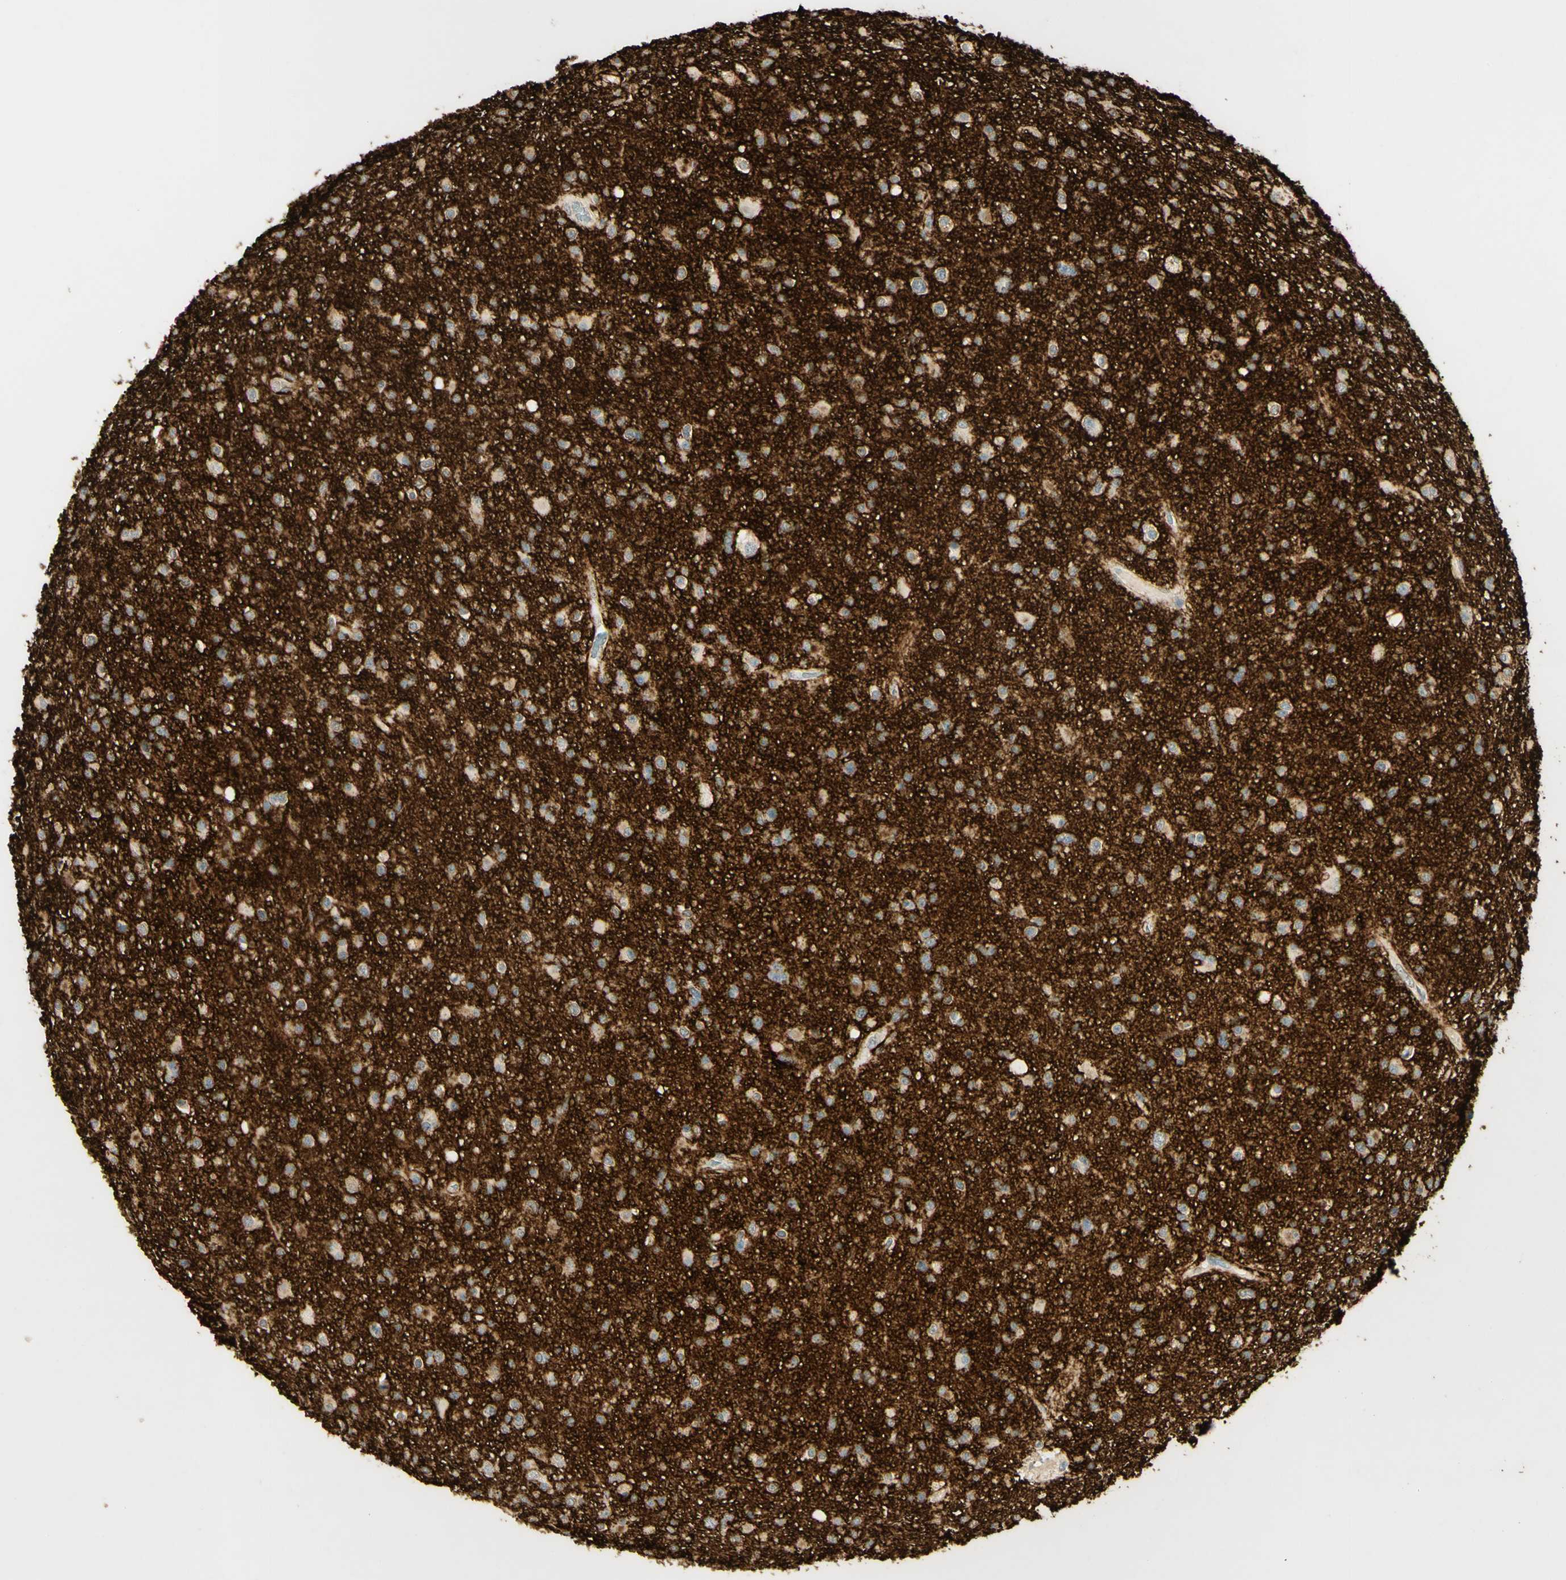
{"staining": {"intensity": "weak", "quantity": ">75%", "location": "cytoplasmic/membranous"}, "tissue": "glioma", "cell_type": "Tumor cells", "image_type": "cancer", "snomed": [{"axis": "morphology", "description": "Glioma, malignant, High grade"}, {"axis": "topography", "description": "Brain"}], "caption": "Human glioma stained with a protein marker exhibits weak staining in tumor cells.", "gene": "TNN", "patient": {"sex": "male", "age": 33}}